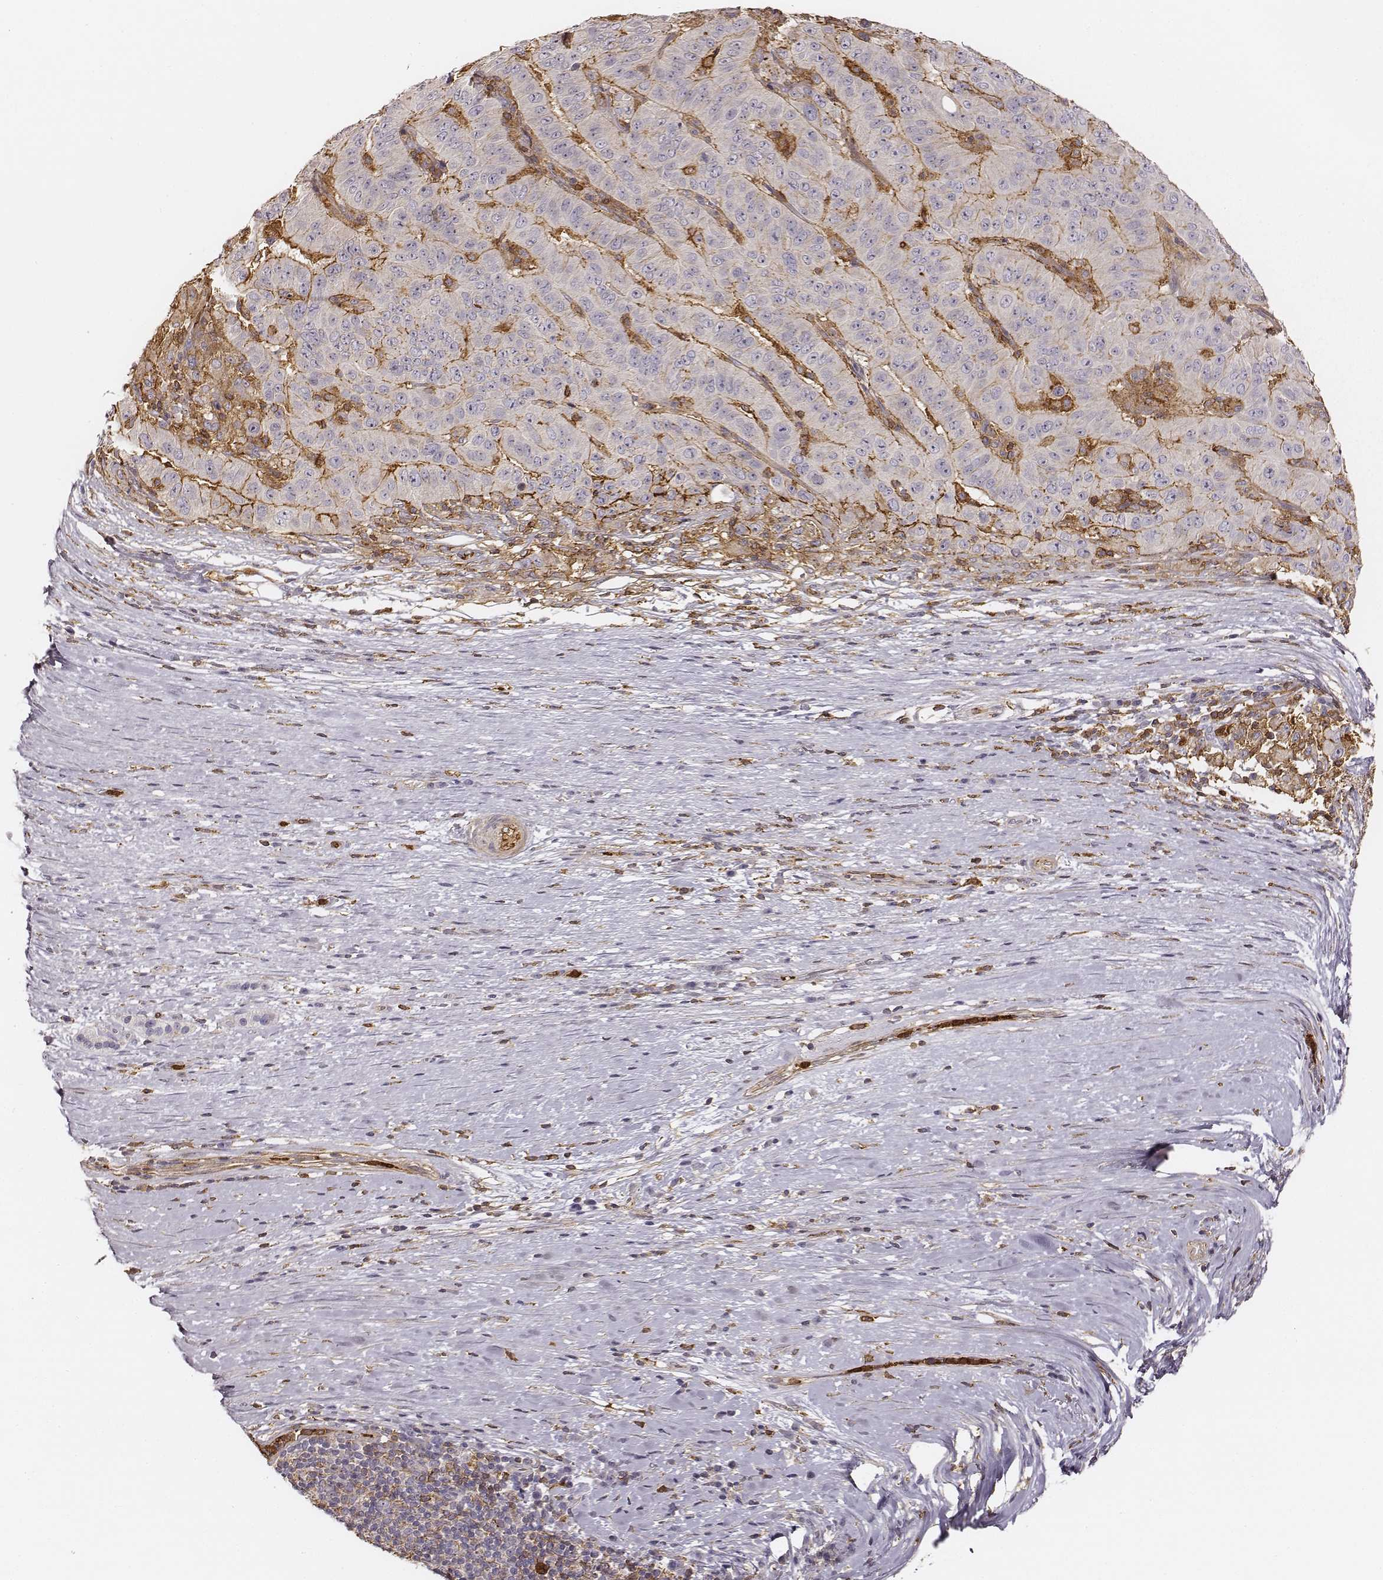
{"staining": {"intensity": "negative", "quantity": "none", "location": "none"}, "tissue": "pancreatic cancer", "cell_type": "Tumor cells", "image_type": "cancer", "snomed": [{"axis": "morphology", "description": "Adenocarcinoma, NOS"}, {"axis": "topography", "description": "Pancreas"}], "caption": "Immunohistochemistry micrograph of neoplastic tissue: pancreatic cancer stained with DAB (3,3'-diaminobenzidine) shows no significant protein staining in tumor cells. (DAB (3,3'-diaminobenzidine) IHC visualized using brightfield microscopy, high magnification).", "gene": "ZYX", "patient": {"sex": "male", "age": 63}}